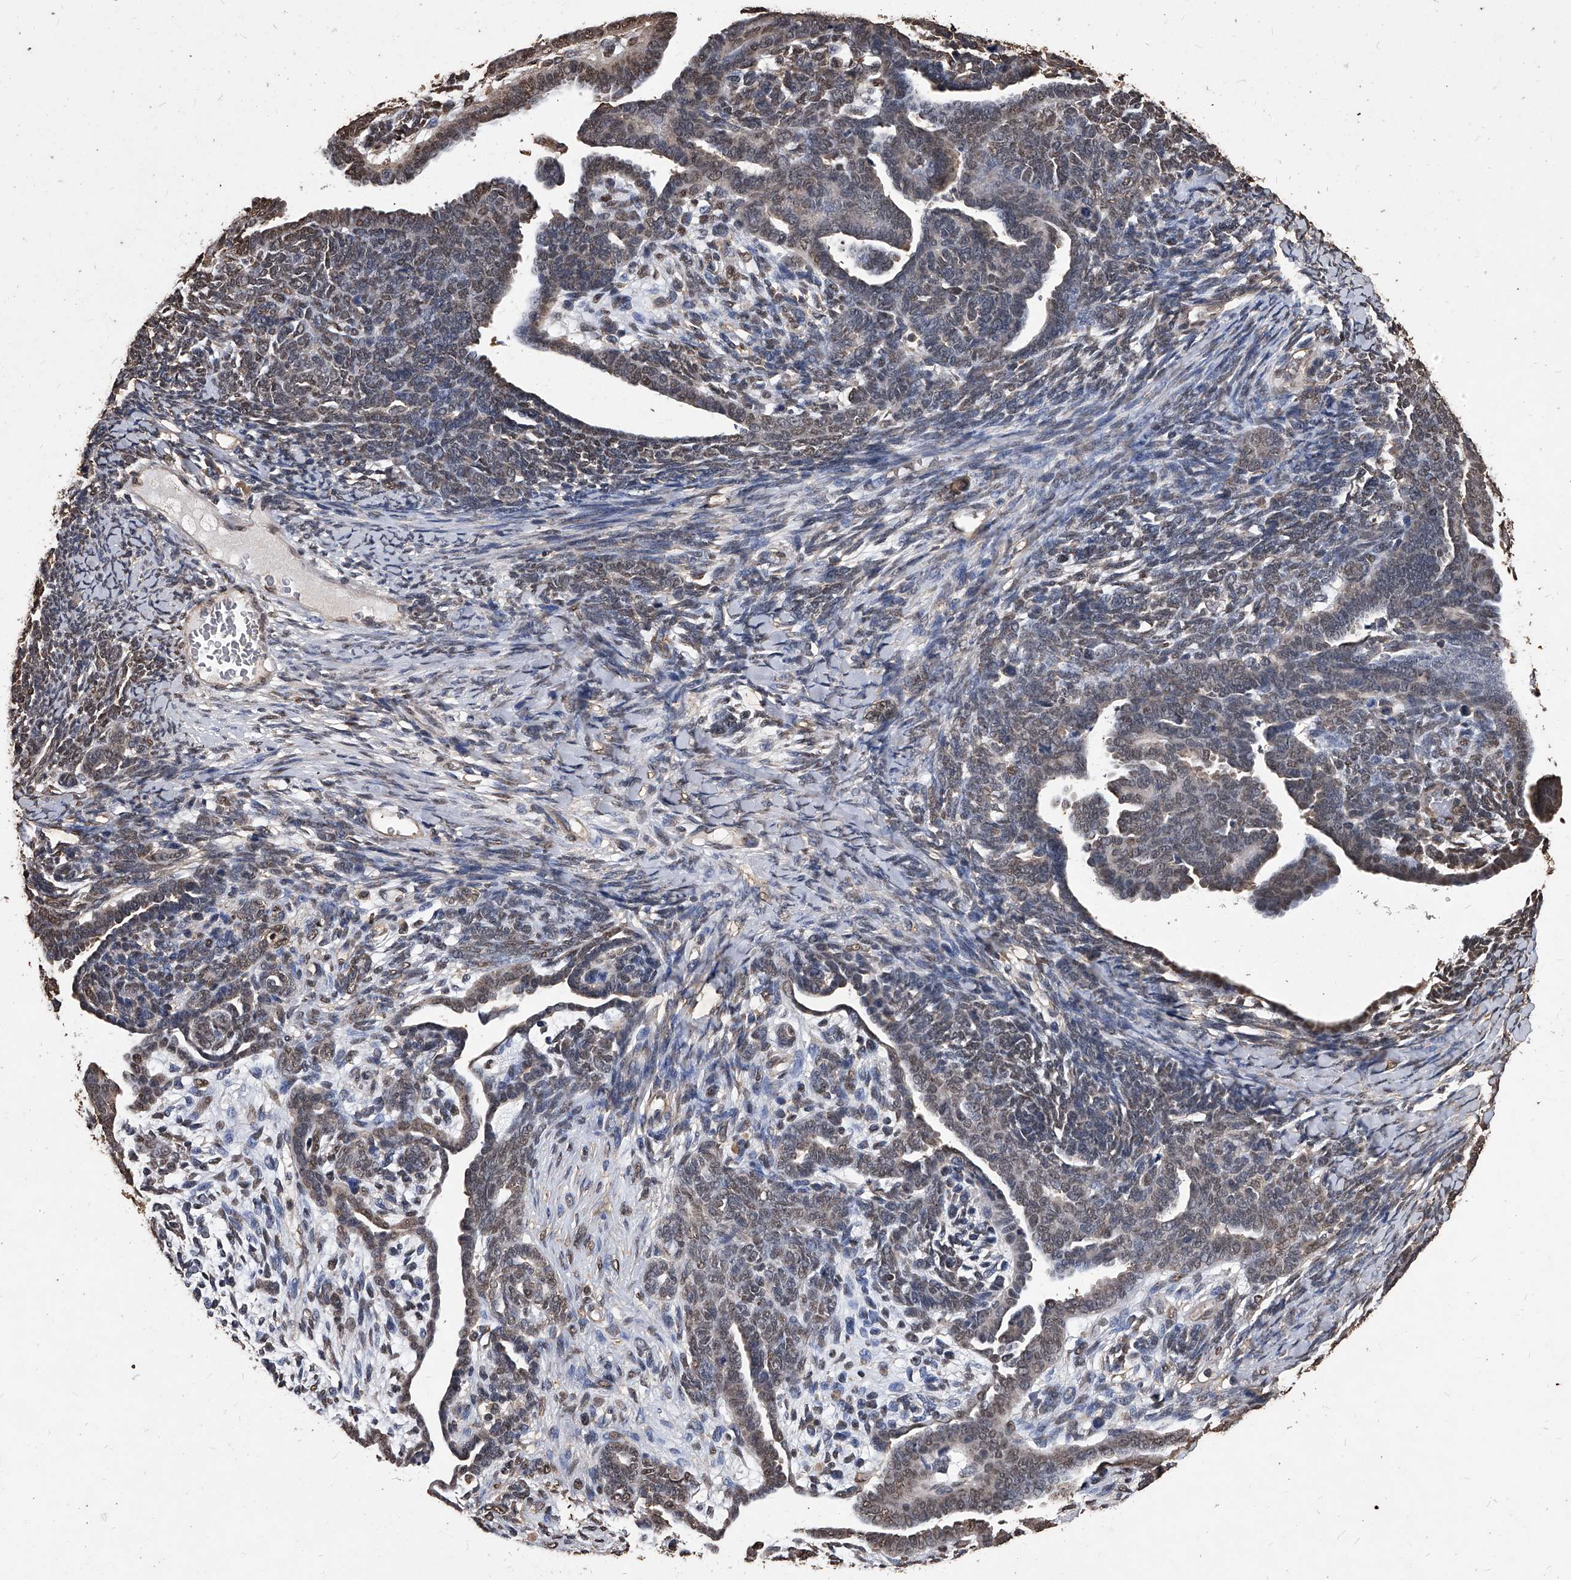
{"staining": {"intensity": "weak", "quantity": "<25%", "location": "nuclear"}, "tissue": "endometrial cancer", "cell_type": "Tumor cells", "image_type": "cancer", "snomed": [{"axis": "morphology", "description": "Neoplasm, malignant, NOS"}, {"axis": "topography", "description": "Endometrium"}], "caption": "Tumor cells show no significant staining in endometrial malignant neoplasm.", "gene": "FBXL4", "patient": {"sex": "female", "age": 74}}